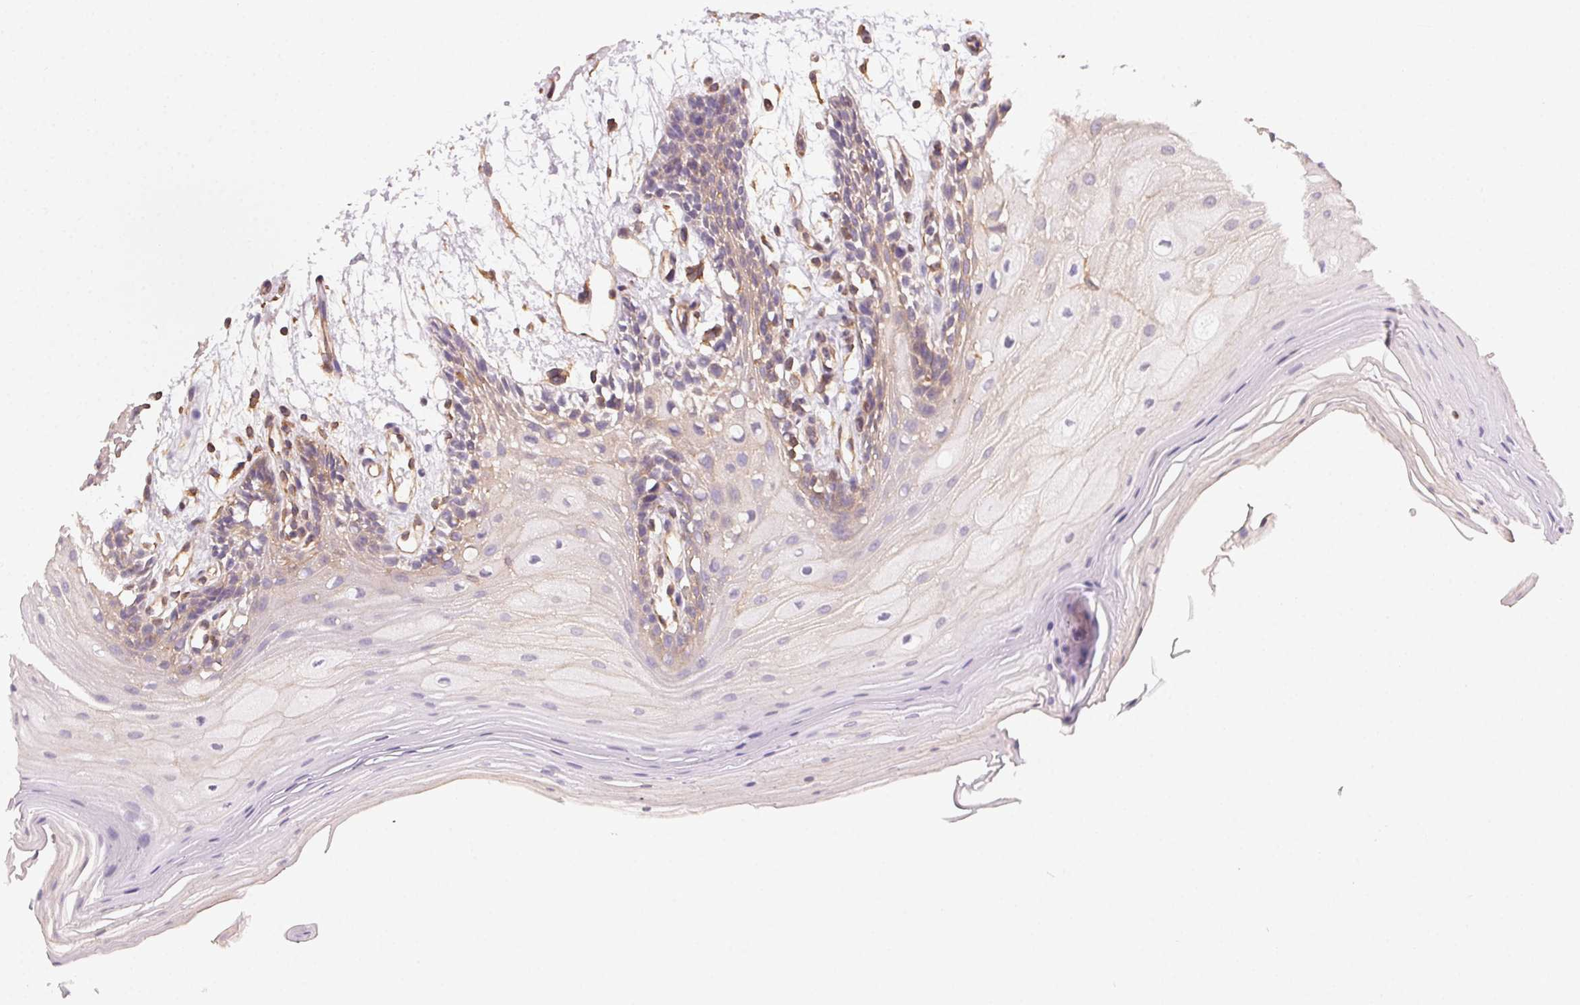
{"staining": {"intensity": "weak", "quantity": "<25%", "location": "cytoplasmic/membranous"}, "tissue": "oral mucosa", "cell_type": "Squamous epithelial cells", "image_type": "normal", "snomed": [{"axis": "morphology", "description": "Normal tissue, NOS"}, {"axis": "morphology", "description": "Squamous cell carcinoma, NOS"}, {"axis": "topography", "description": "Oral tissue"}, {"axis": "topography", "description": "Tounge, NOS"}, {"axis": "topography", "description": "Head-Neck"}], "caption": "The micrograph demonstrates no significant staining in squamous epithelial cells of oral mucosa. (DAB (3,3'-diaminobenzidine) immunohistochemistry, high magnification).", "gene": "PLA2G4F", "patient": {"sex": "male", "age": 62}}